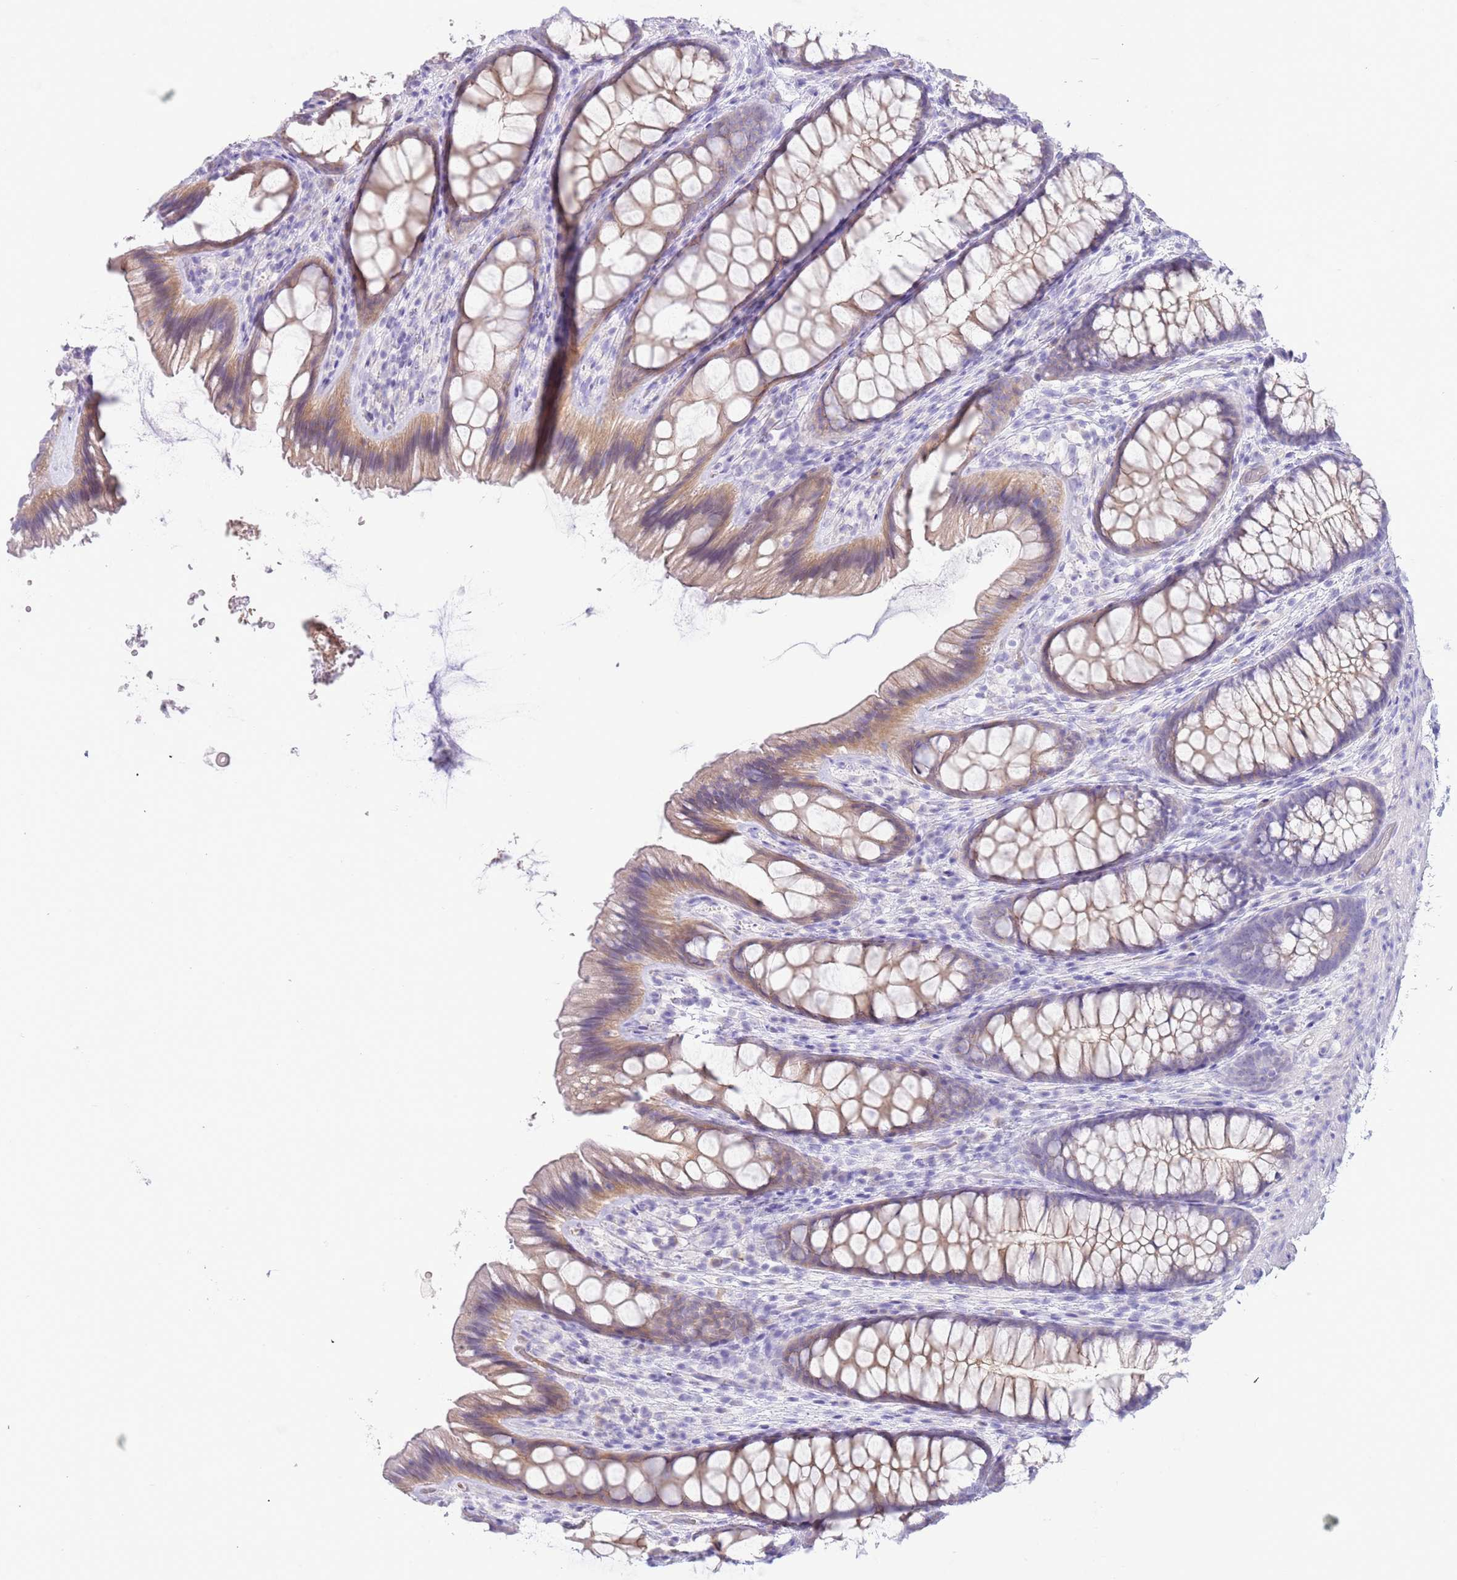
{"staining": {"intensity": "negative", "quantity": "none", "location": "none"}, "tissue": "colon", "cell_type": "Endothelial cells", "image_type": "normal", "snomed": [{"axis": "morphology", "description": "Normal tissue, NOS"}, {"axis": "topography", "description": "Colon"}], "caption": "Immunohistochemical staining of normal human colon demonstrates no significant expression in endothelial cells. The staining is performed using DAB (3,3'-diaminobenzidine) brown chromogen with nuclei counter-stained in using hematoxylin.", "gene": "ACR", "patient": {"sex": "male", "age": 46}}